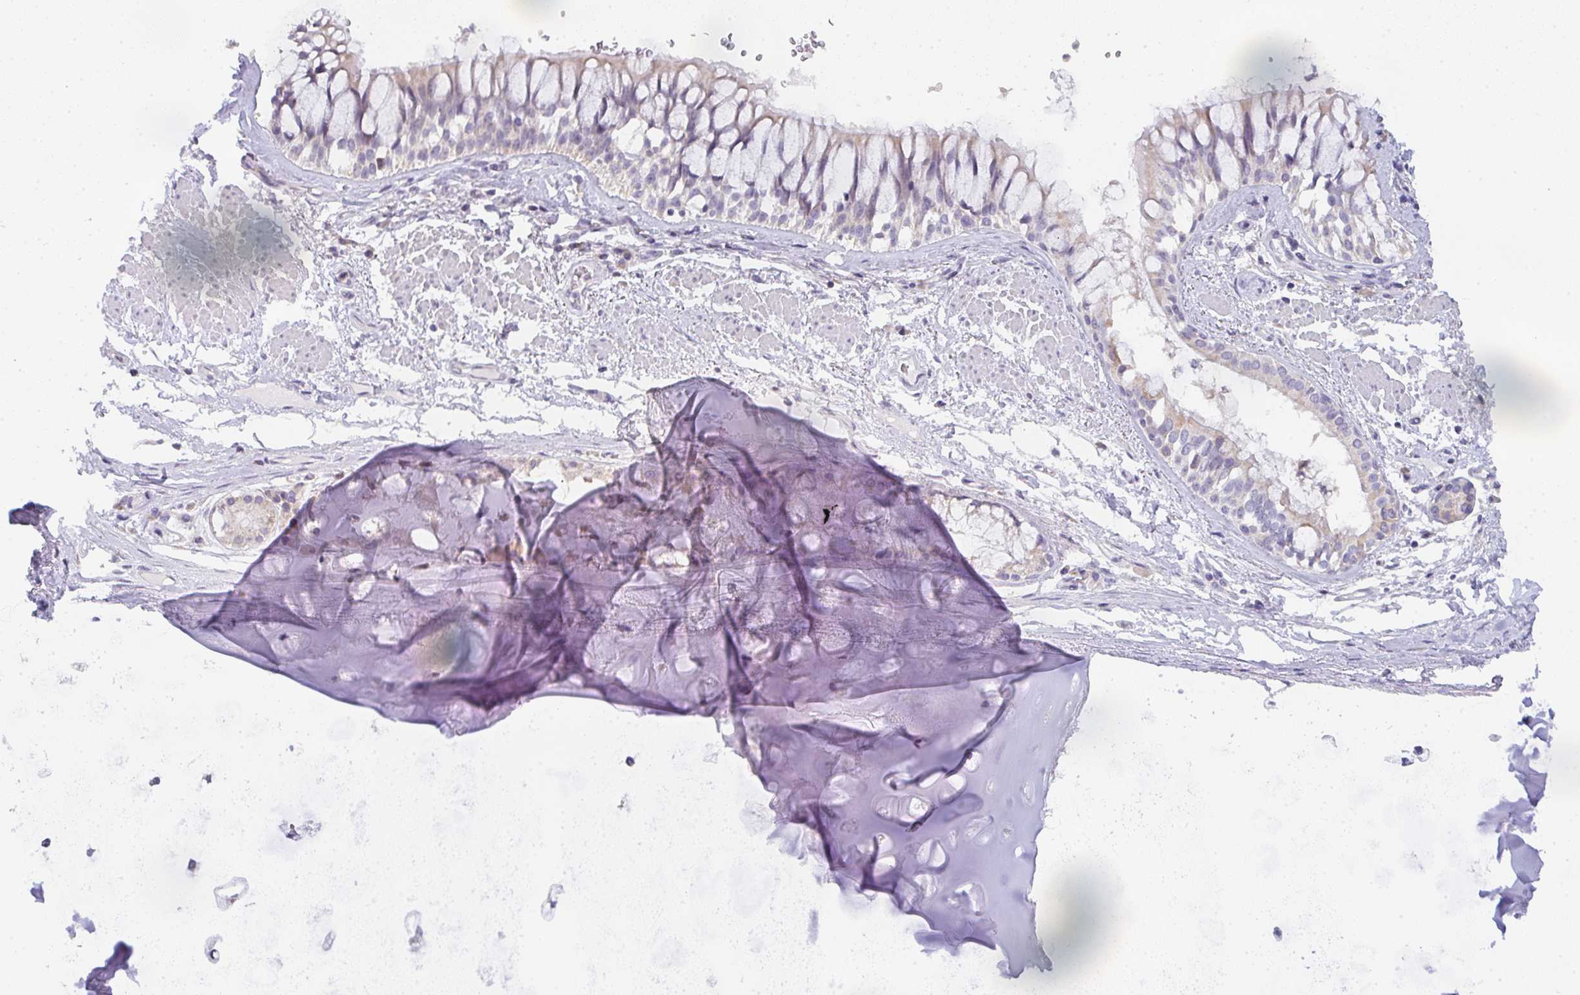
{"staining": {"intensity": "negative", "quantity": "none", "location": "none"}, "tissue": "adipose tissue", "cell_type": "Adipocytes", "image_type": "normal", "snomed": [{"axis": "morphology", "description": "Normal tissue, NOS"}, {"axis": "topography", "description": "Cartilage tissue"}, {"axis": "topography", "description": "Bronchus"}], "caption": "The photomicrograph demonstrates no significant positivity in adipocytes of adipose tissue.", "gene": "CACNA1S", "patient": {"sex": "male", "age": 64}}